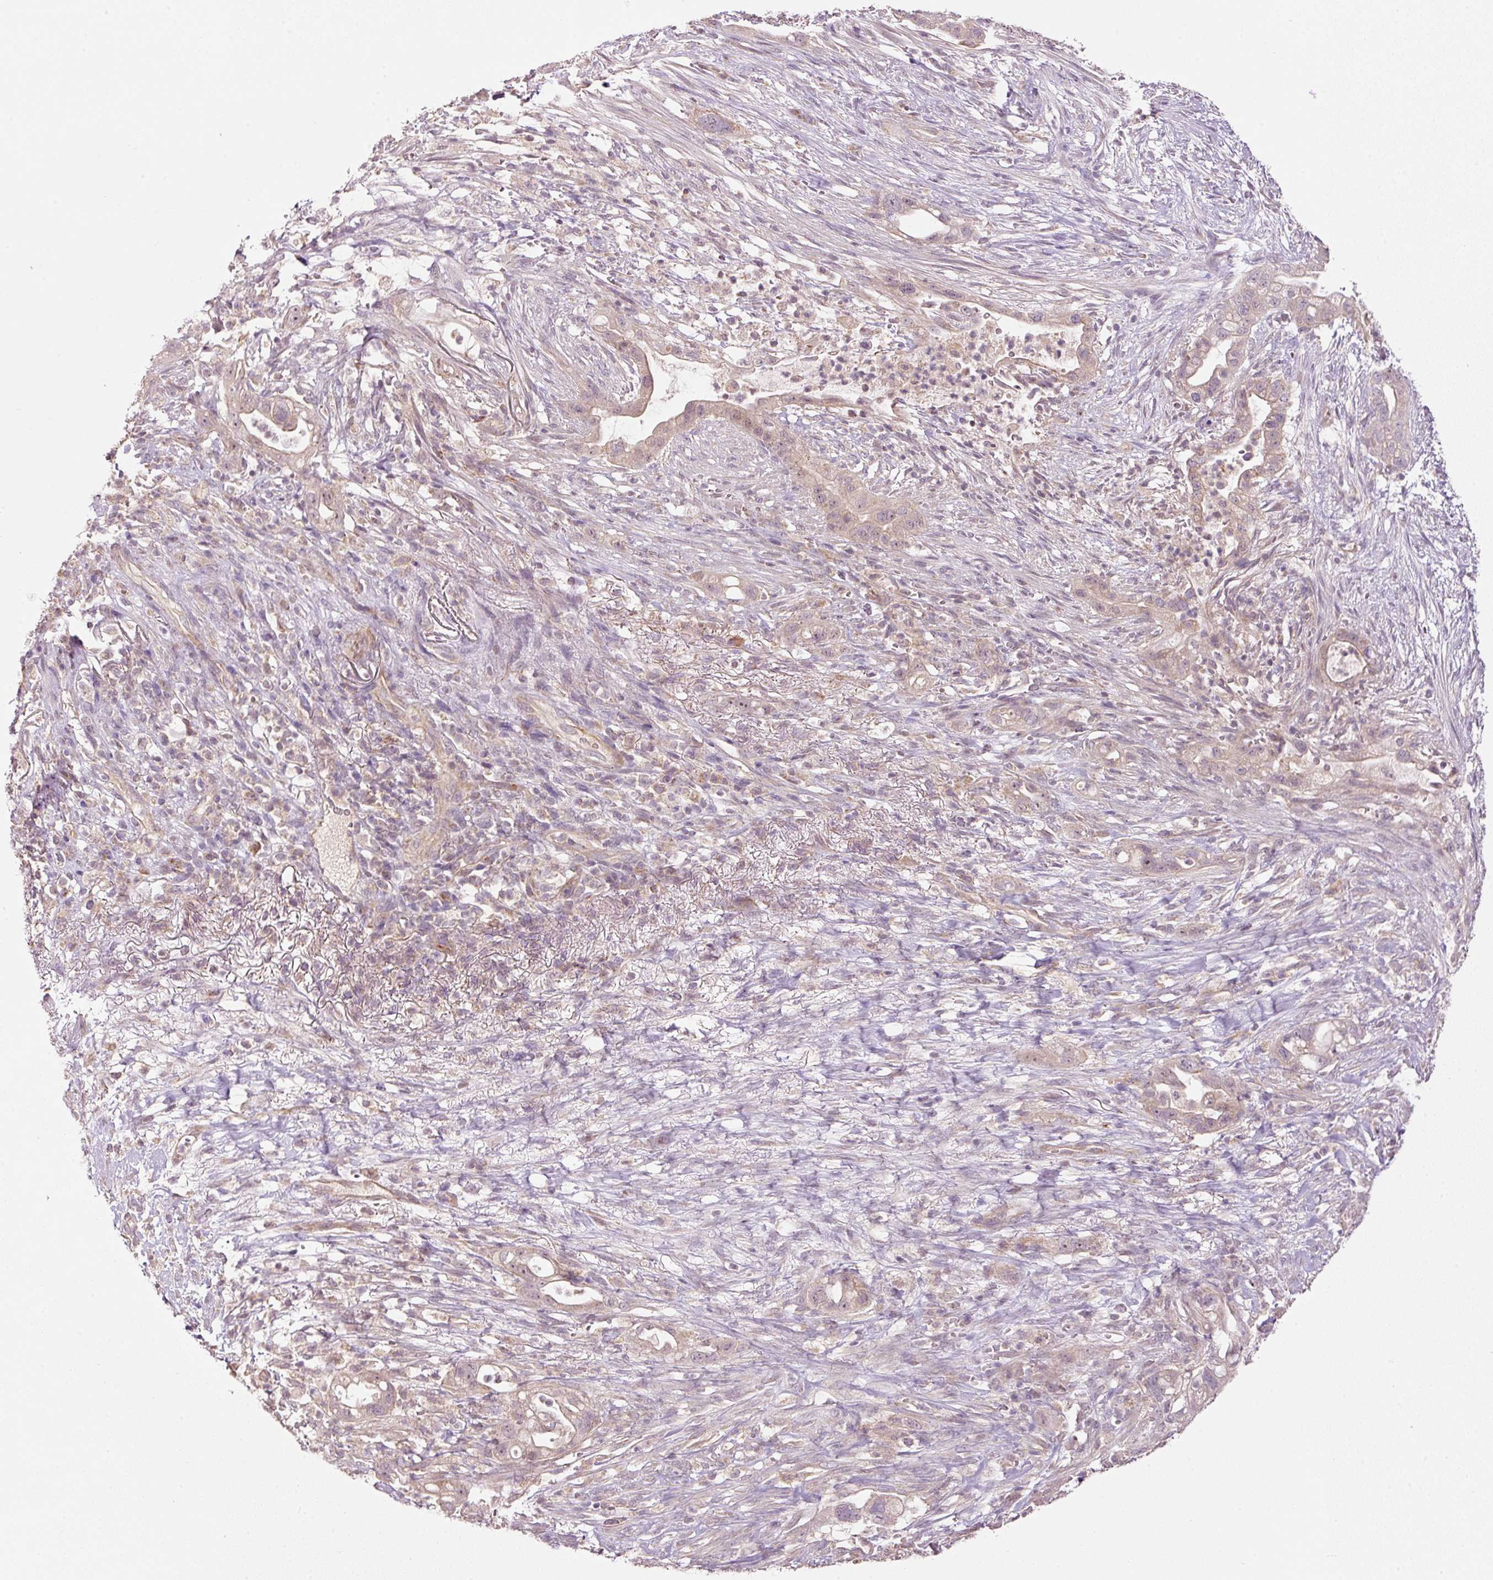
{"staining": {"intensity": "weak", "quantity": "25%-75%", "location": "cytoplasmic/membranous"}, "tissue": "pancreatic cancer", "cell_type": "Tumor cells", "image_type": "cancer", "snomed": [{"axis": "morphology", "description": "Adenocarcinoma, NOS"}, {"axis": "topography", "description": "Pancreas"}], "caption": "The histopathology image reveals immunohistochemical staining of adenocarcinoma (pancreatic). There is weak cytoplasmic/membranous staining is appreciated in approximately 25%-75% of tumor cells. (DAB (3,3'-diaminobenzidine) = brown stain, brightfield microscopy at high magnification).", "gene": "CDC20B", "patient": {"sex": "male", "age": 44}}